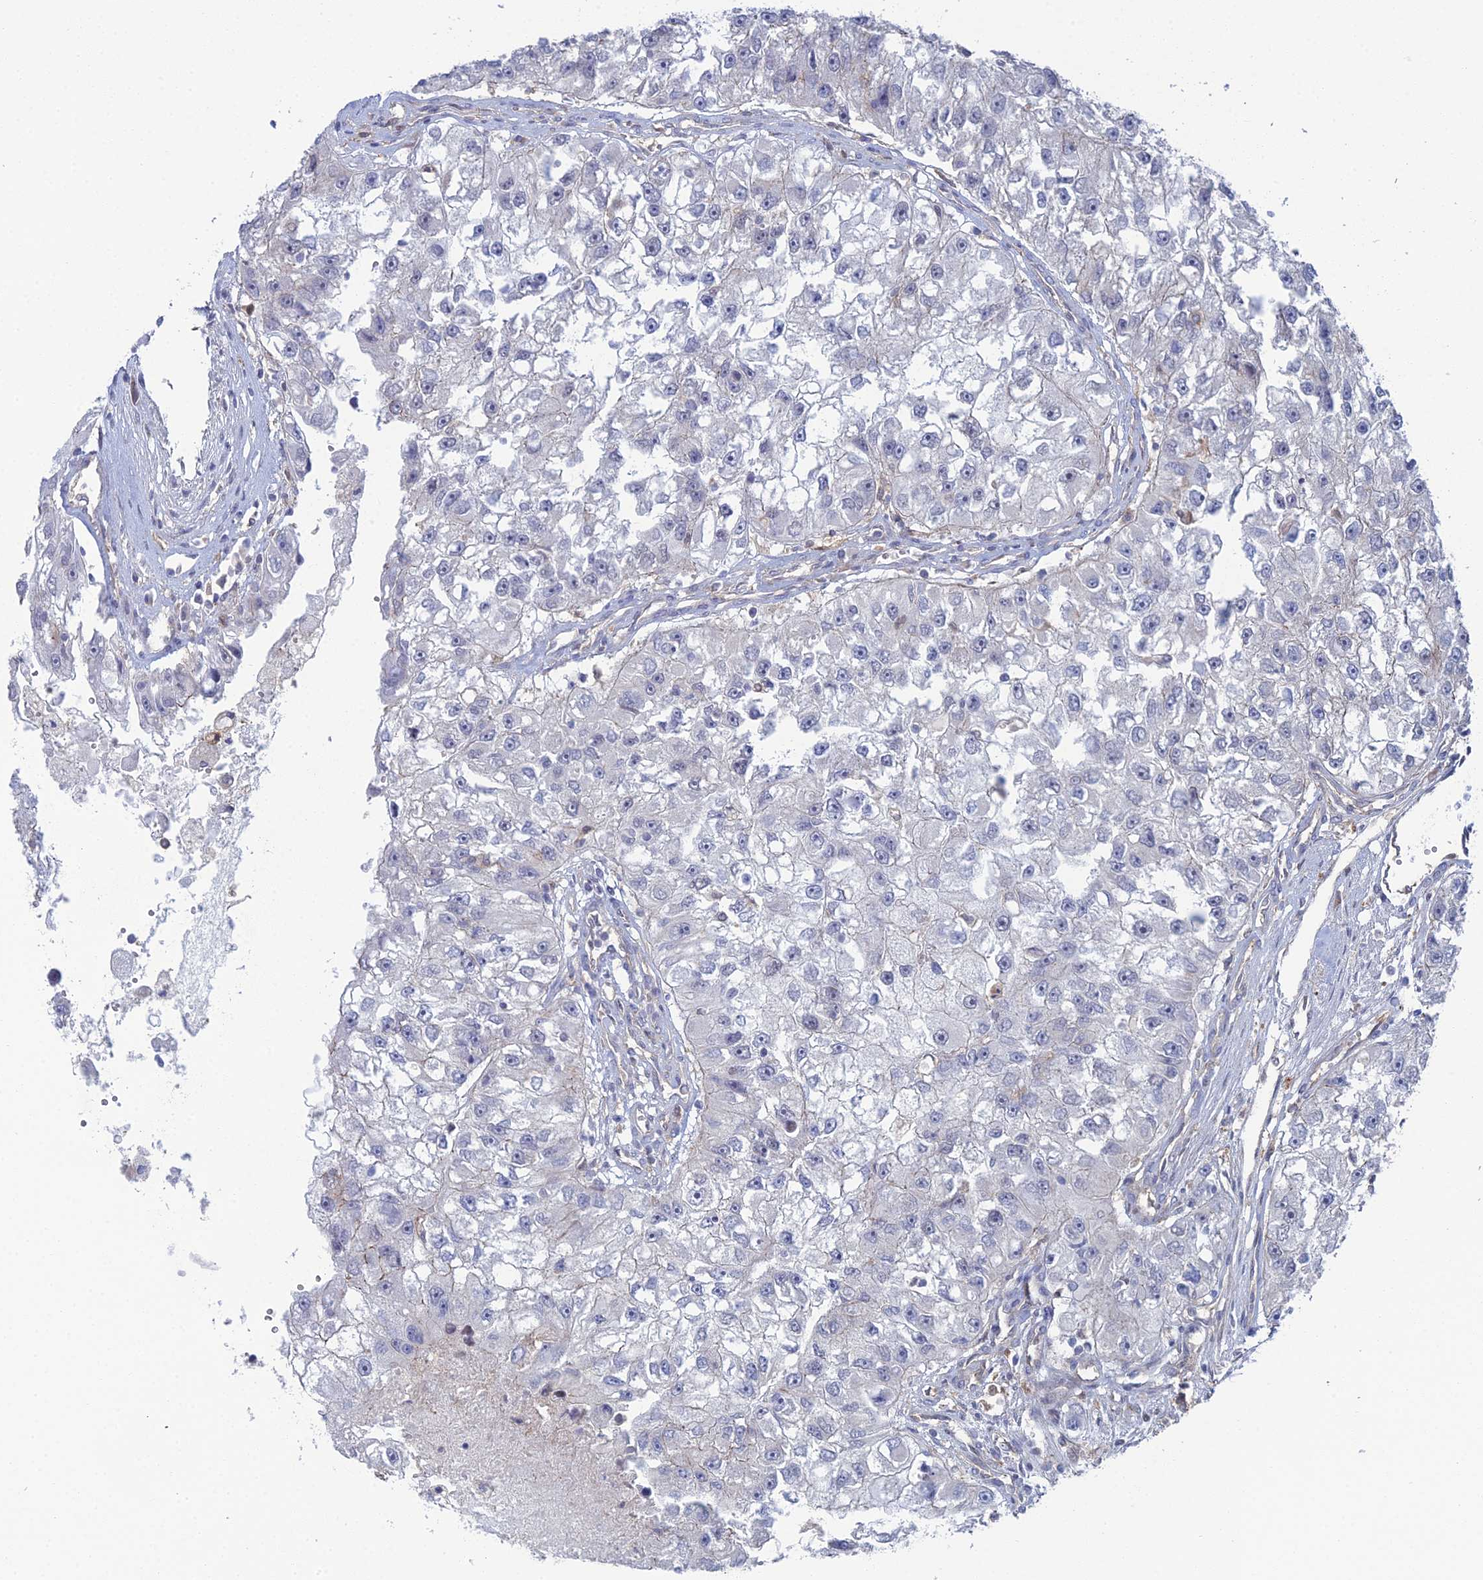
{"staining": {"intensity": "negative", "quantity": "none", "location": "none"}, "tissue": "renal cancer", "cell_type": "Tumor cells", "image_type": "cancer", "snomed": [{"axis": "morphology", "description": "Adenocarcinoma, NOS"}, {"axis": "topography", "description": "Kidney"}], "caption": "IHC image of human renal adenocarcinoma stained for a protein (brown), which exhibits no expression in tumor cells.", "gene": "ABHD1", "patient": {"sex": "male", "age": 63}}